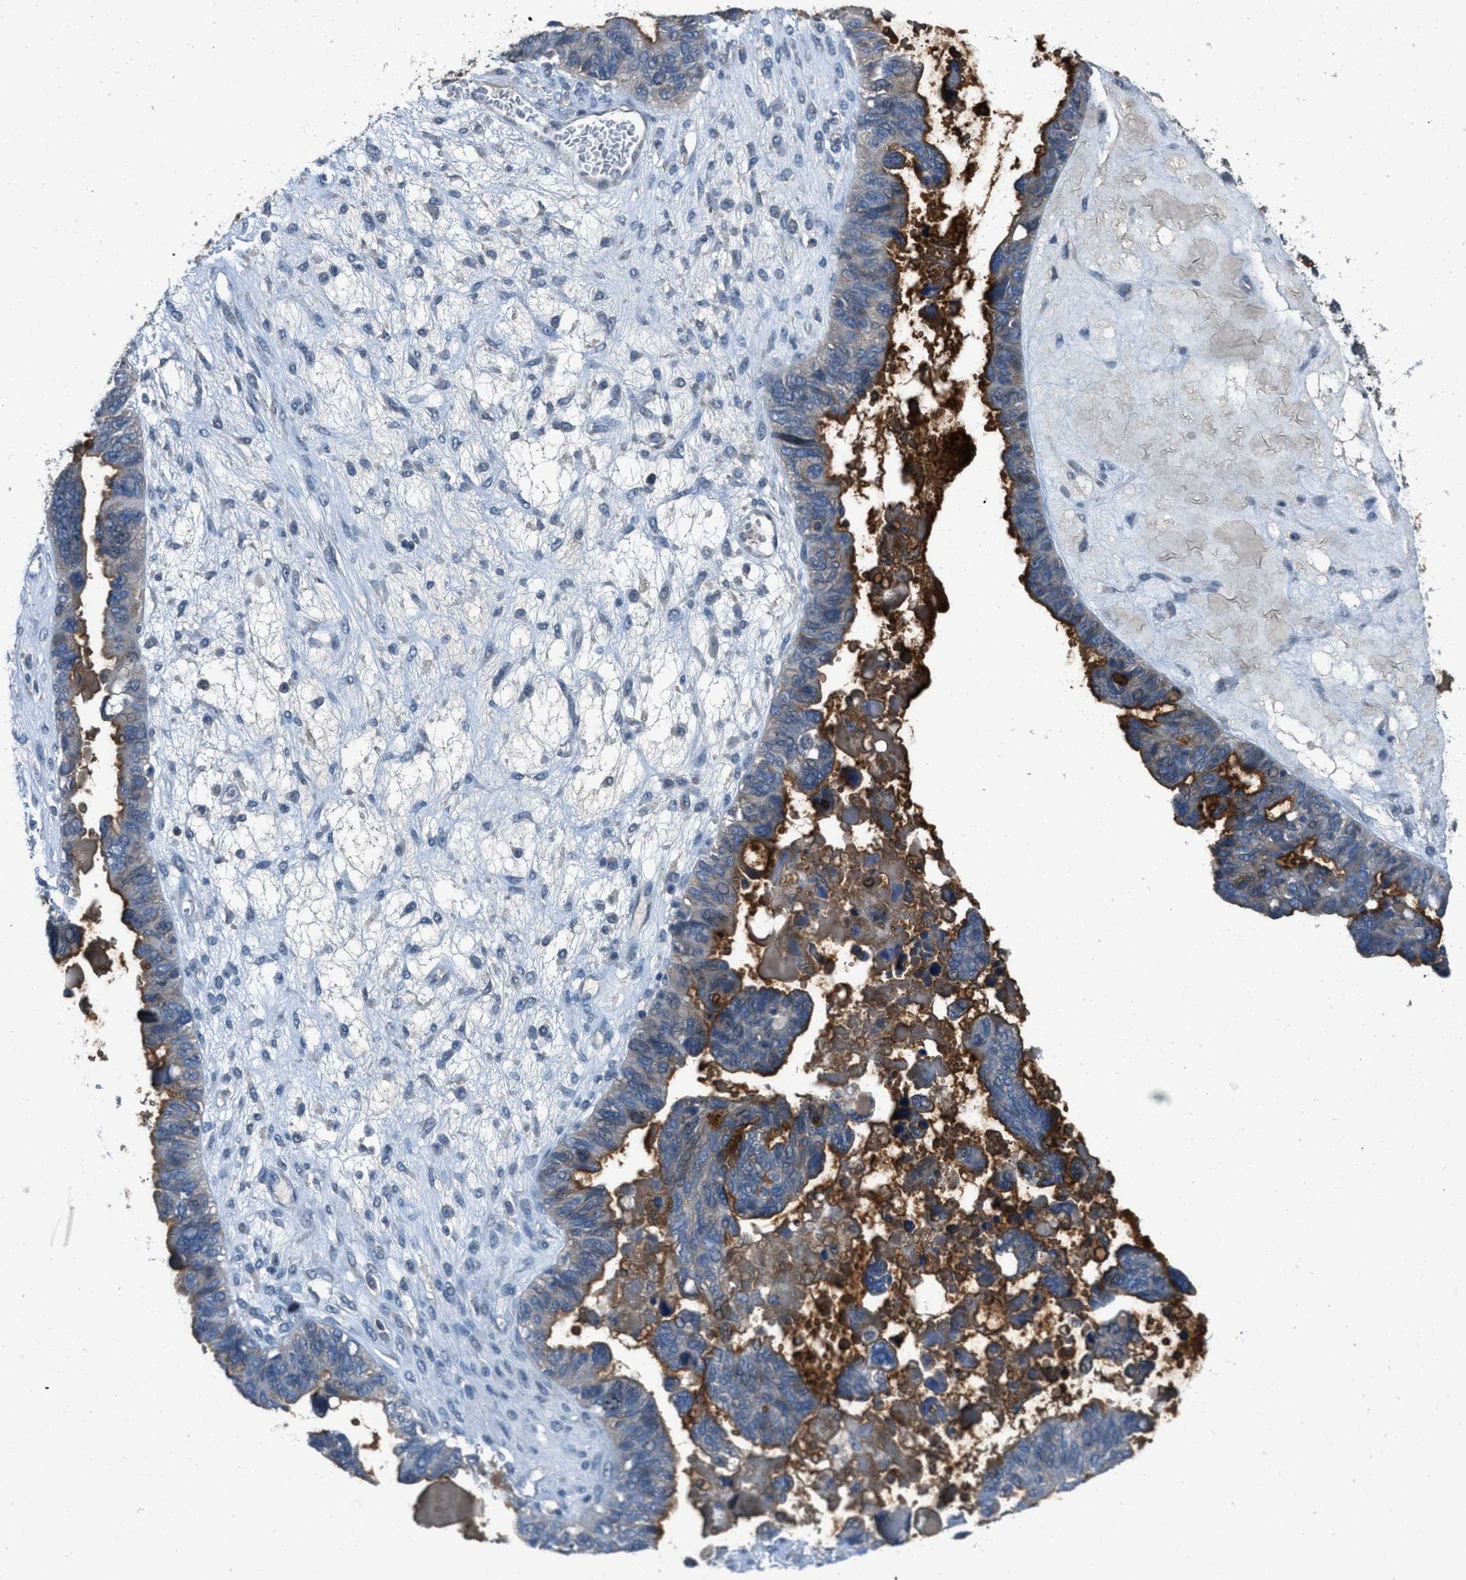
{"staining": {"intensity": "strong", "quantity": "25%-75%", "location": "cytoplasmic/membranous"}, "tissue": "ovarian cancer", "cell_type": "Tumor cells", "image_type": "cancer", "snomed": [{"axis": "morphology", "description": "Cystadenocarcinoma, serous, NOS"}, {"axis": "topography", "description": "Ovary"}], "caption": "Ovarian cancer stained with IHC displays strong cytoplasmic/membranous expression in approximately 25%-75% of tumor cells.", "gene": "MIS18A", "patient": {"sex": "female", "age": 79}}